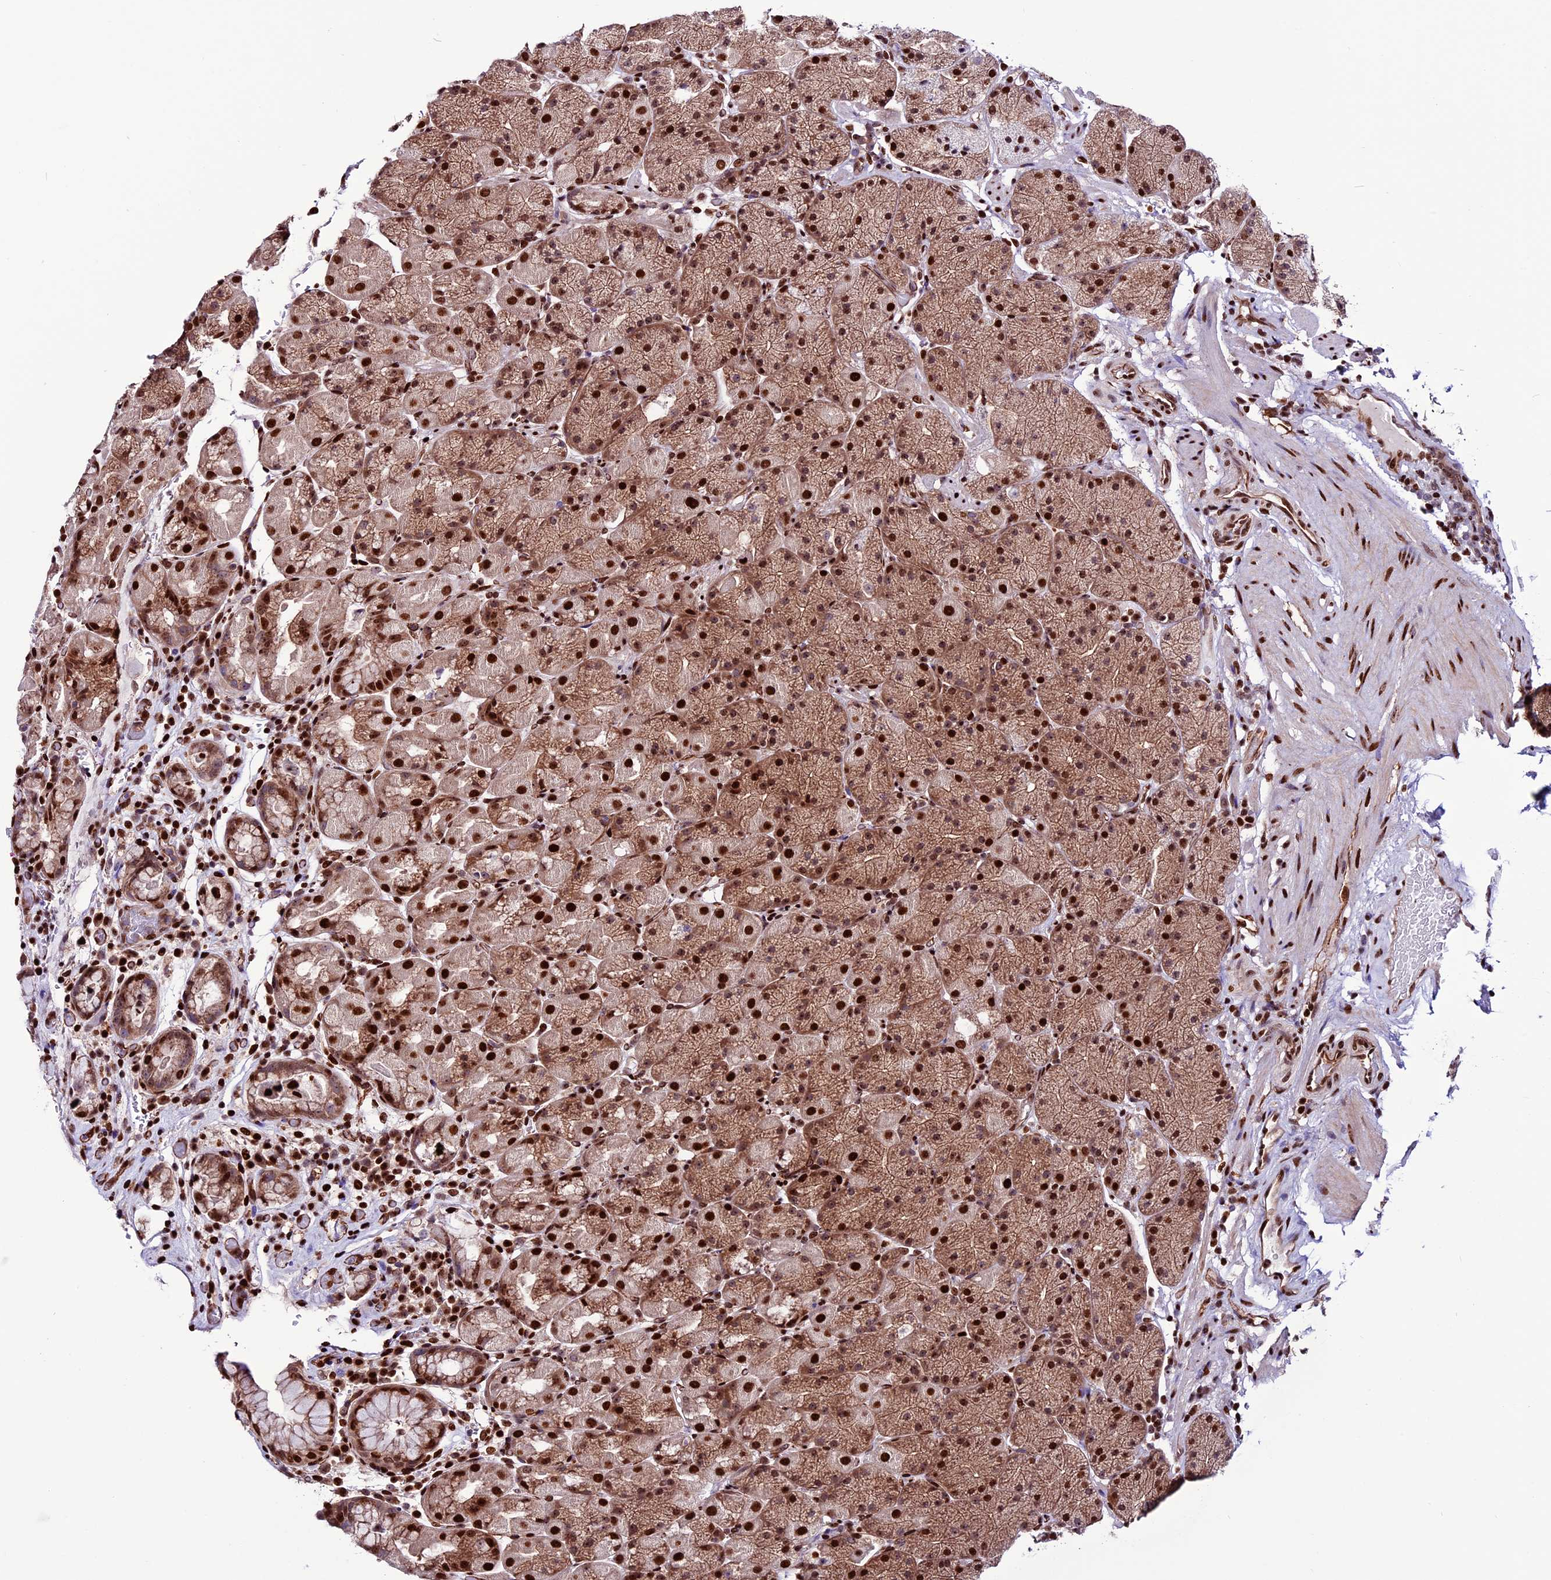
{"staining": {"intensity": "strong", "quantity": ">75%", "location": "cytoplasmic/membranous,nuclear"}, "tissue": "stomach", "cell_type": "Glandular cells", "image_type": "normal", "snomed": [{"axis": "morphology", "description": "Normal tissue, NOS"}, {"axis": "topography", "description": "Stomach, upper"}, {"axis": "topography", "description": "Stomach, lower"}], "caption": "Unremarkable stomach displays strong cytoplasmic/membranous,nuclear expression in approximately >75% of glandular cells, visualized by immunohistochemistry. The staining is performed using DAB brown chromogen to label protein expression. The nuclei are counter-stained blue using hematoxylin.", "gene": "RINL", "patient": {"sex": "male", "age": 67}}